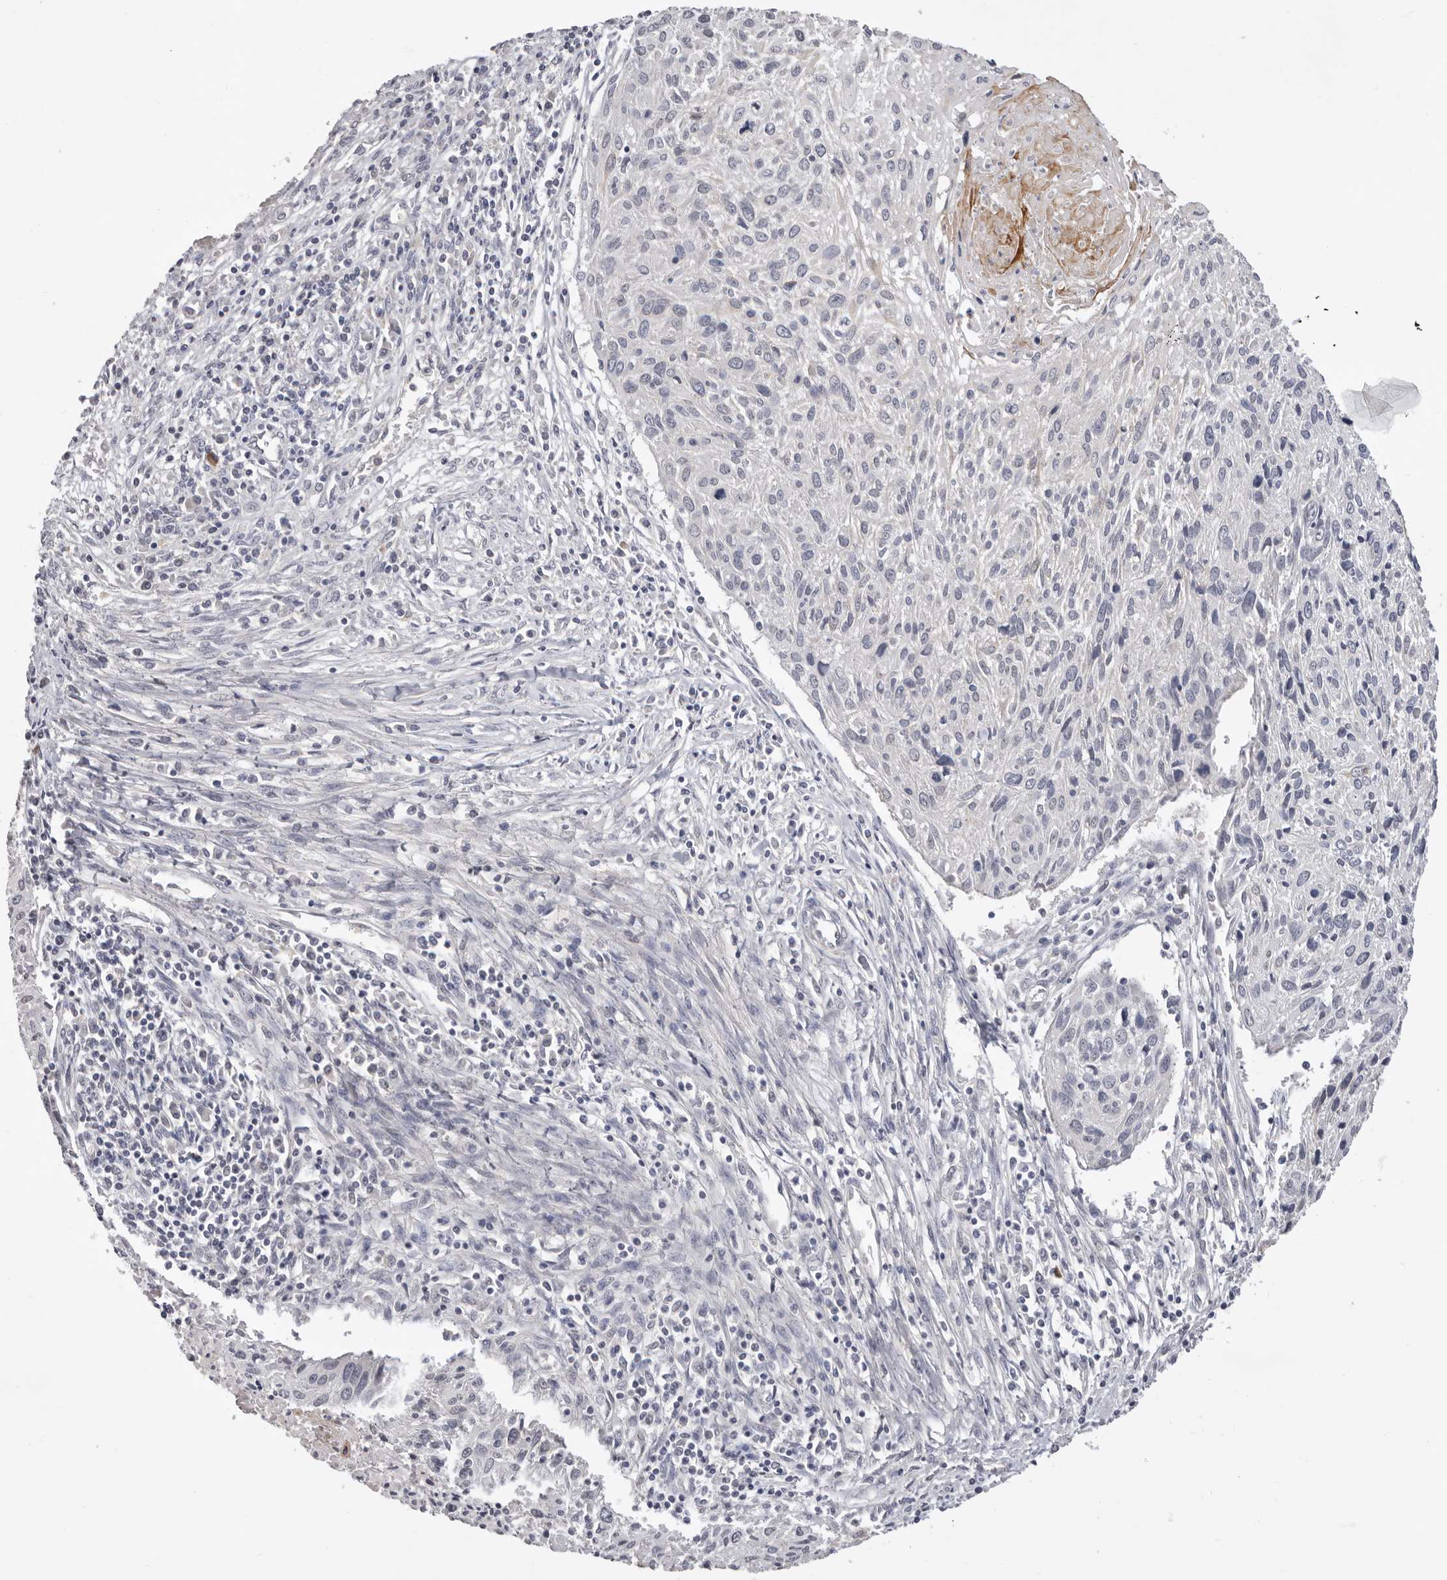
{"staining": {"intensity": "negative", "quantity": "none", "location": "none"}, "tissue": "cervical cancer", "cell_type": "Tumor cells", "image_type": "cancer", "snomed": [{"axis": "morphology", "description": "Squamous cell carcinoma, NOS"}, {"axis": "topography", "description": "Cervix"}], "caption": "A high-resolution image shows immunohistochemistry (IHC) staining of cervical squamous cell carcinoma, which shows no significant positivity in tumor cells.", "gene": "DOP1A", "patient": {"sex": "female", "age": 51}}